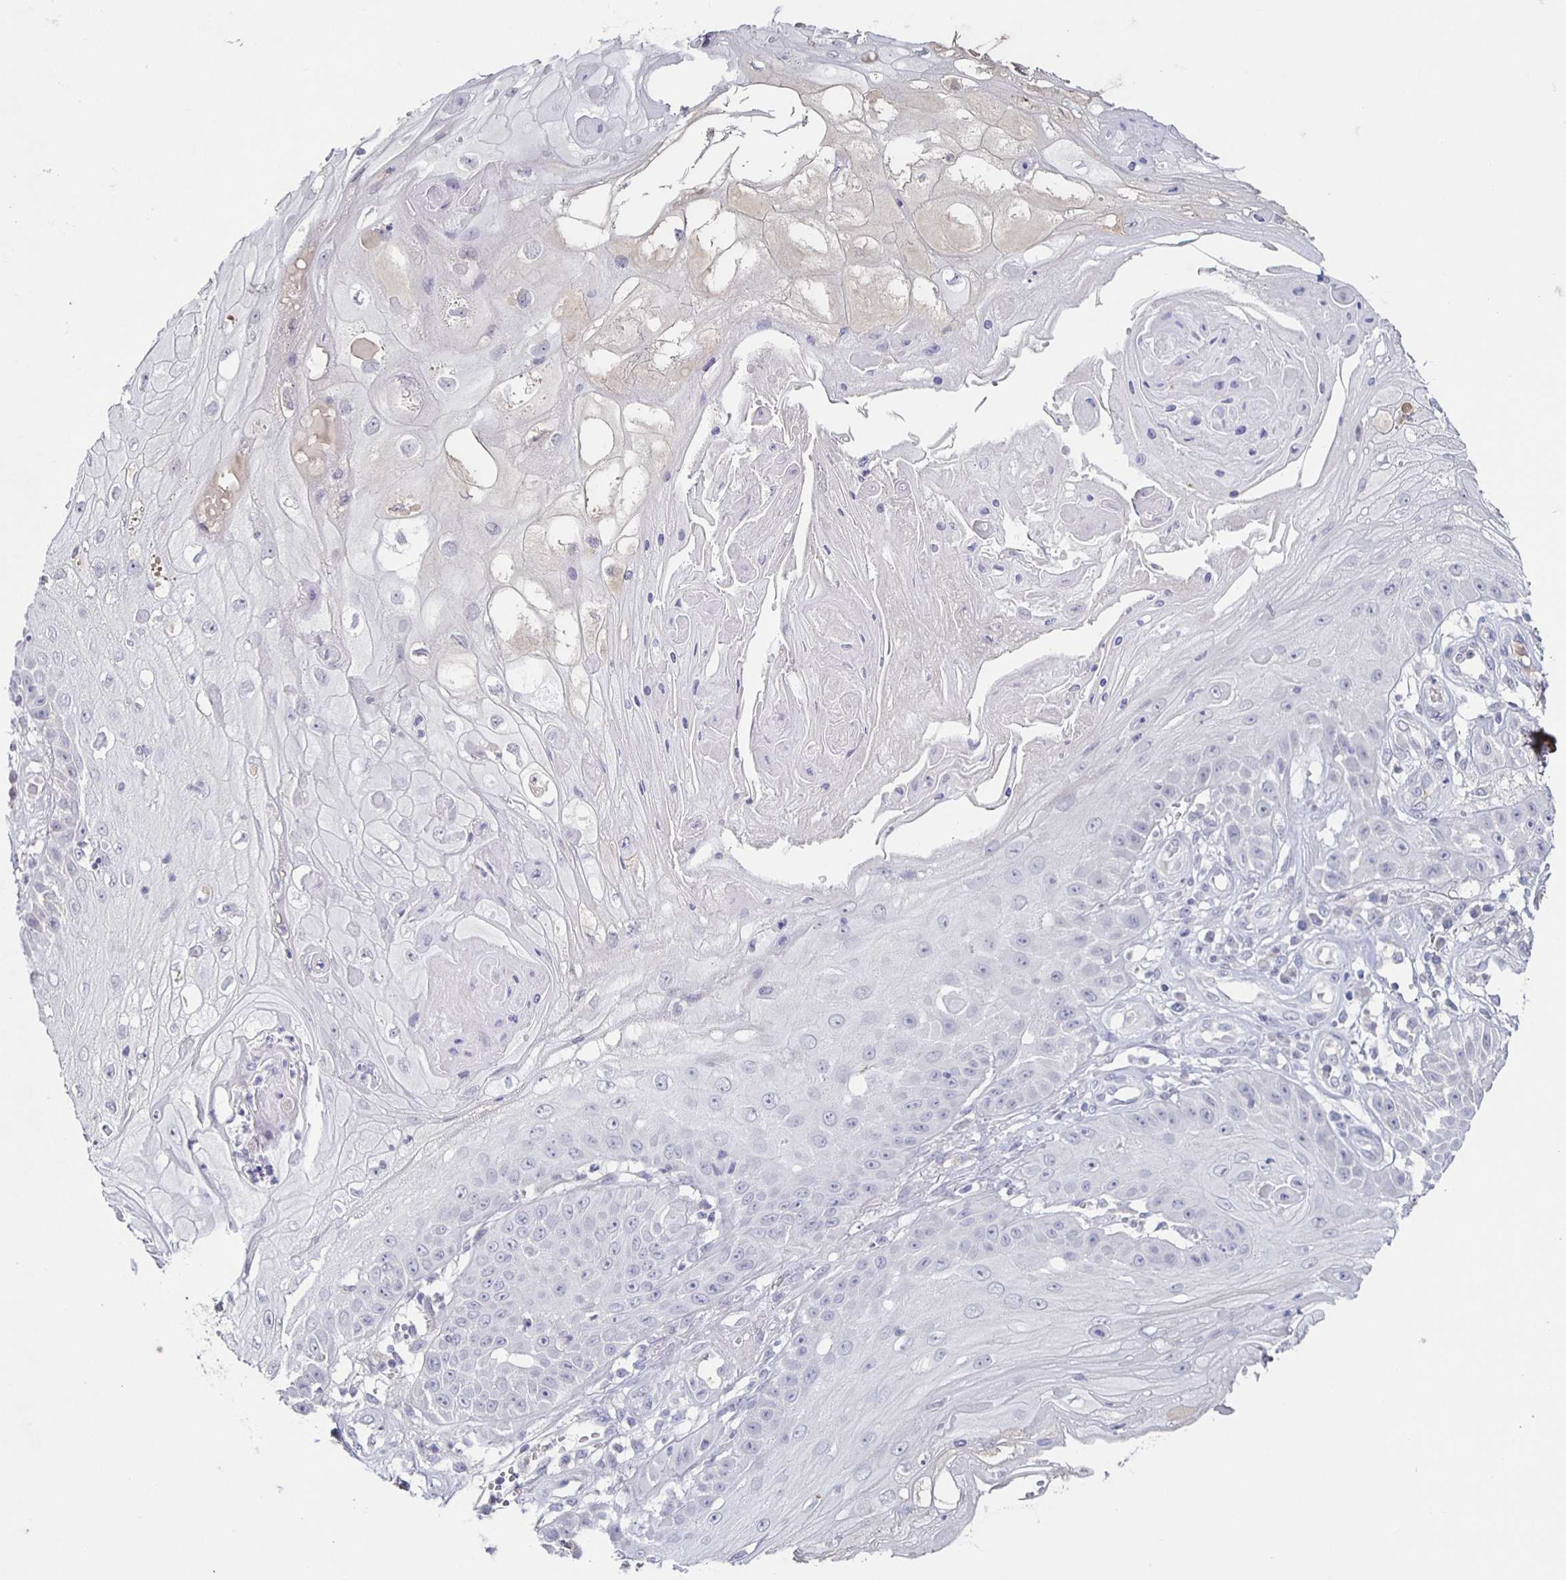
{"staining": {"intensity": "negative", "quantity": "none", "location": "none"}, "tissue": "skin cancer", "cell_type": "Tumor cells", "image_type": "cancer", "snomed": [{"axis": "morphology", "description": "Squamous cell carcinoma, NOS"}, {"axis": "topography", "description": "Skin"}], "caption": "Tumor cells show no significant positivity in skin cancer.", "gene": "INSL5", "patient": {"sex": "male", "age": 70}}